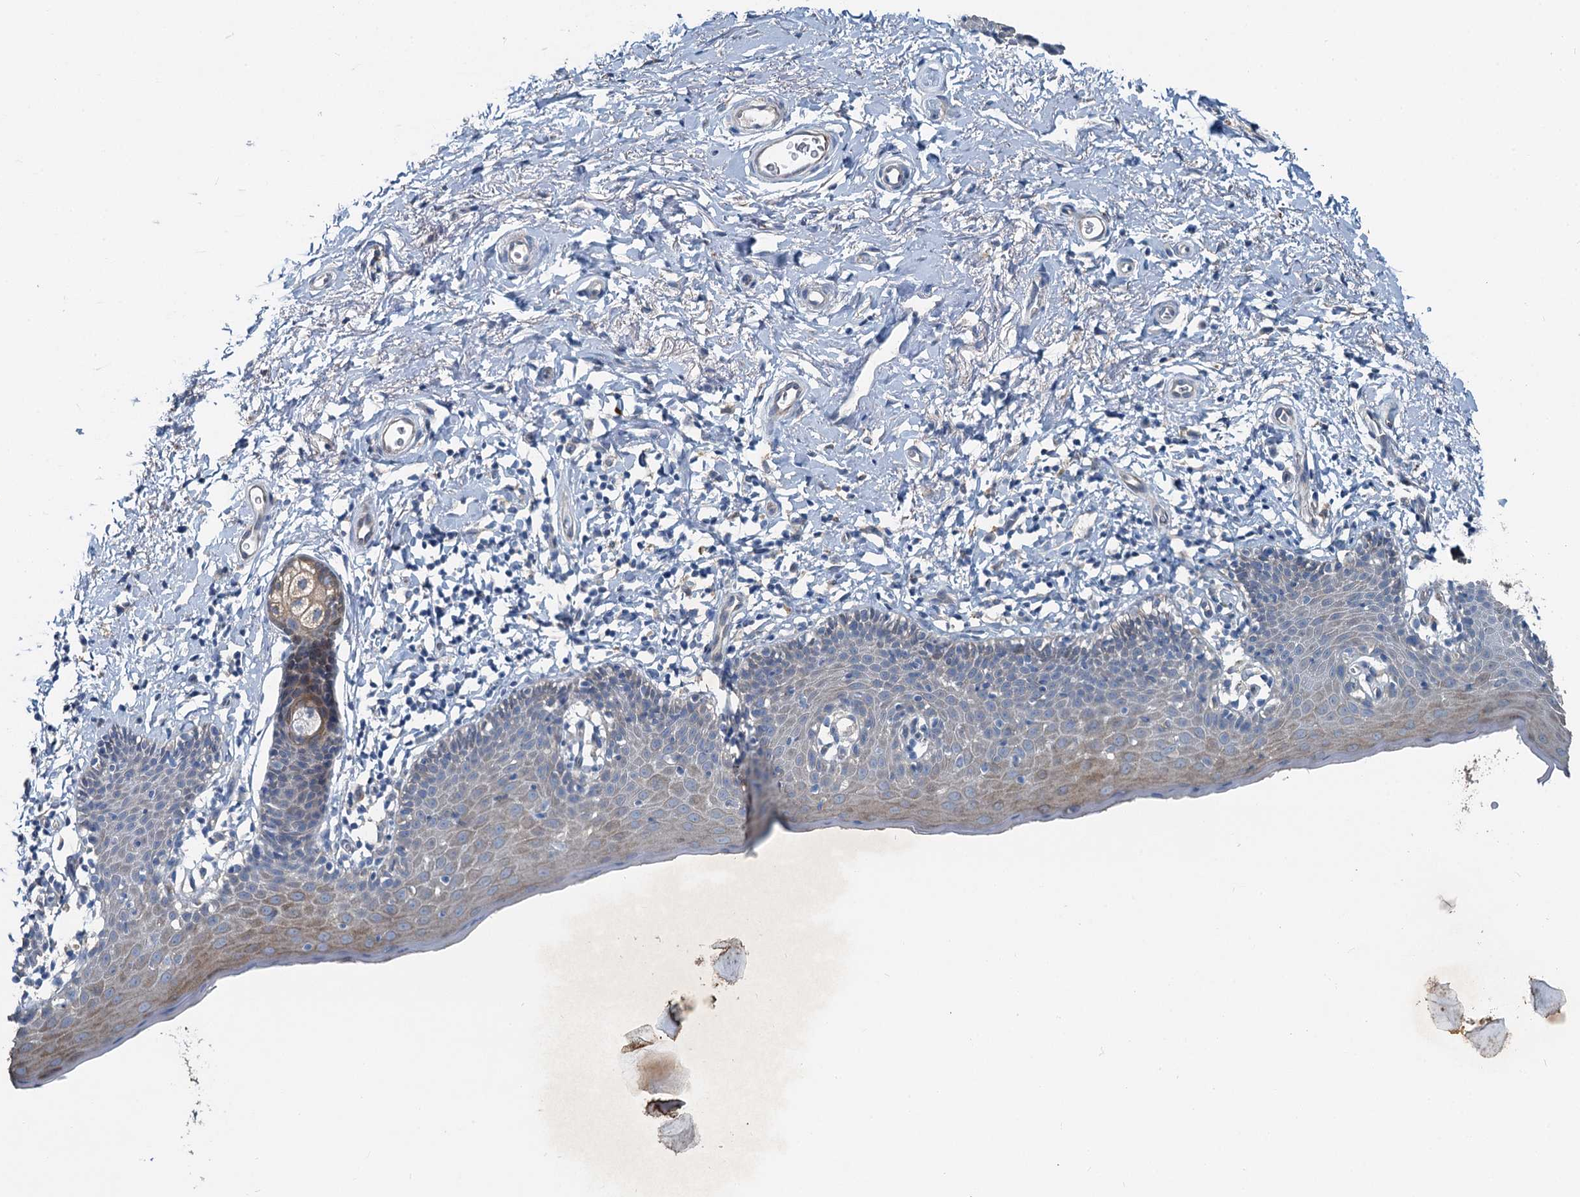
{"staining": {"intensity": "moderate", "quantity": "25%-75%", "location": "cytoplasmic/membranous"}, "tissue": "skin", "cell_type": "Epidermal cells", "image_type": "normal", "snomed": [{"axis": "morphology", "description": "Normal tissue, NOS"}, {"axis": "topography", "description": "Vulva"}], "caption": "A brown stain highlights moderate cytoplasmic/membranous positivity of a protein in epidermal cells of normal human skin. Using DAB (3,3'-diaminobenzidine) (brown) and hematoxylin (blue) stains, captured at high magnification using brightfield microscopy.", "gene": "C6orf120", "patient": {"sex": "female", "age": 66}}